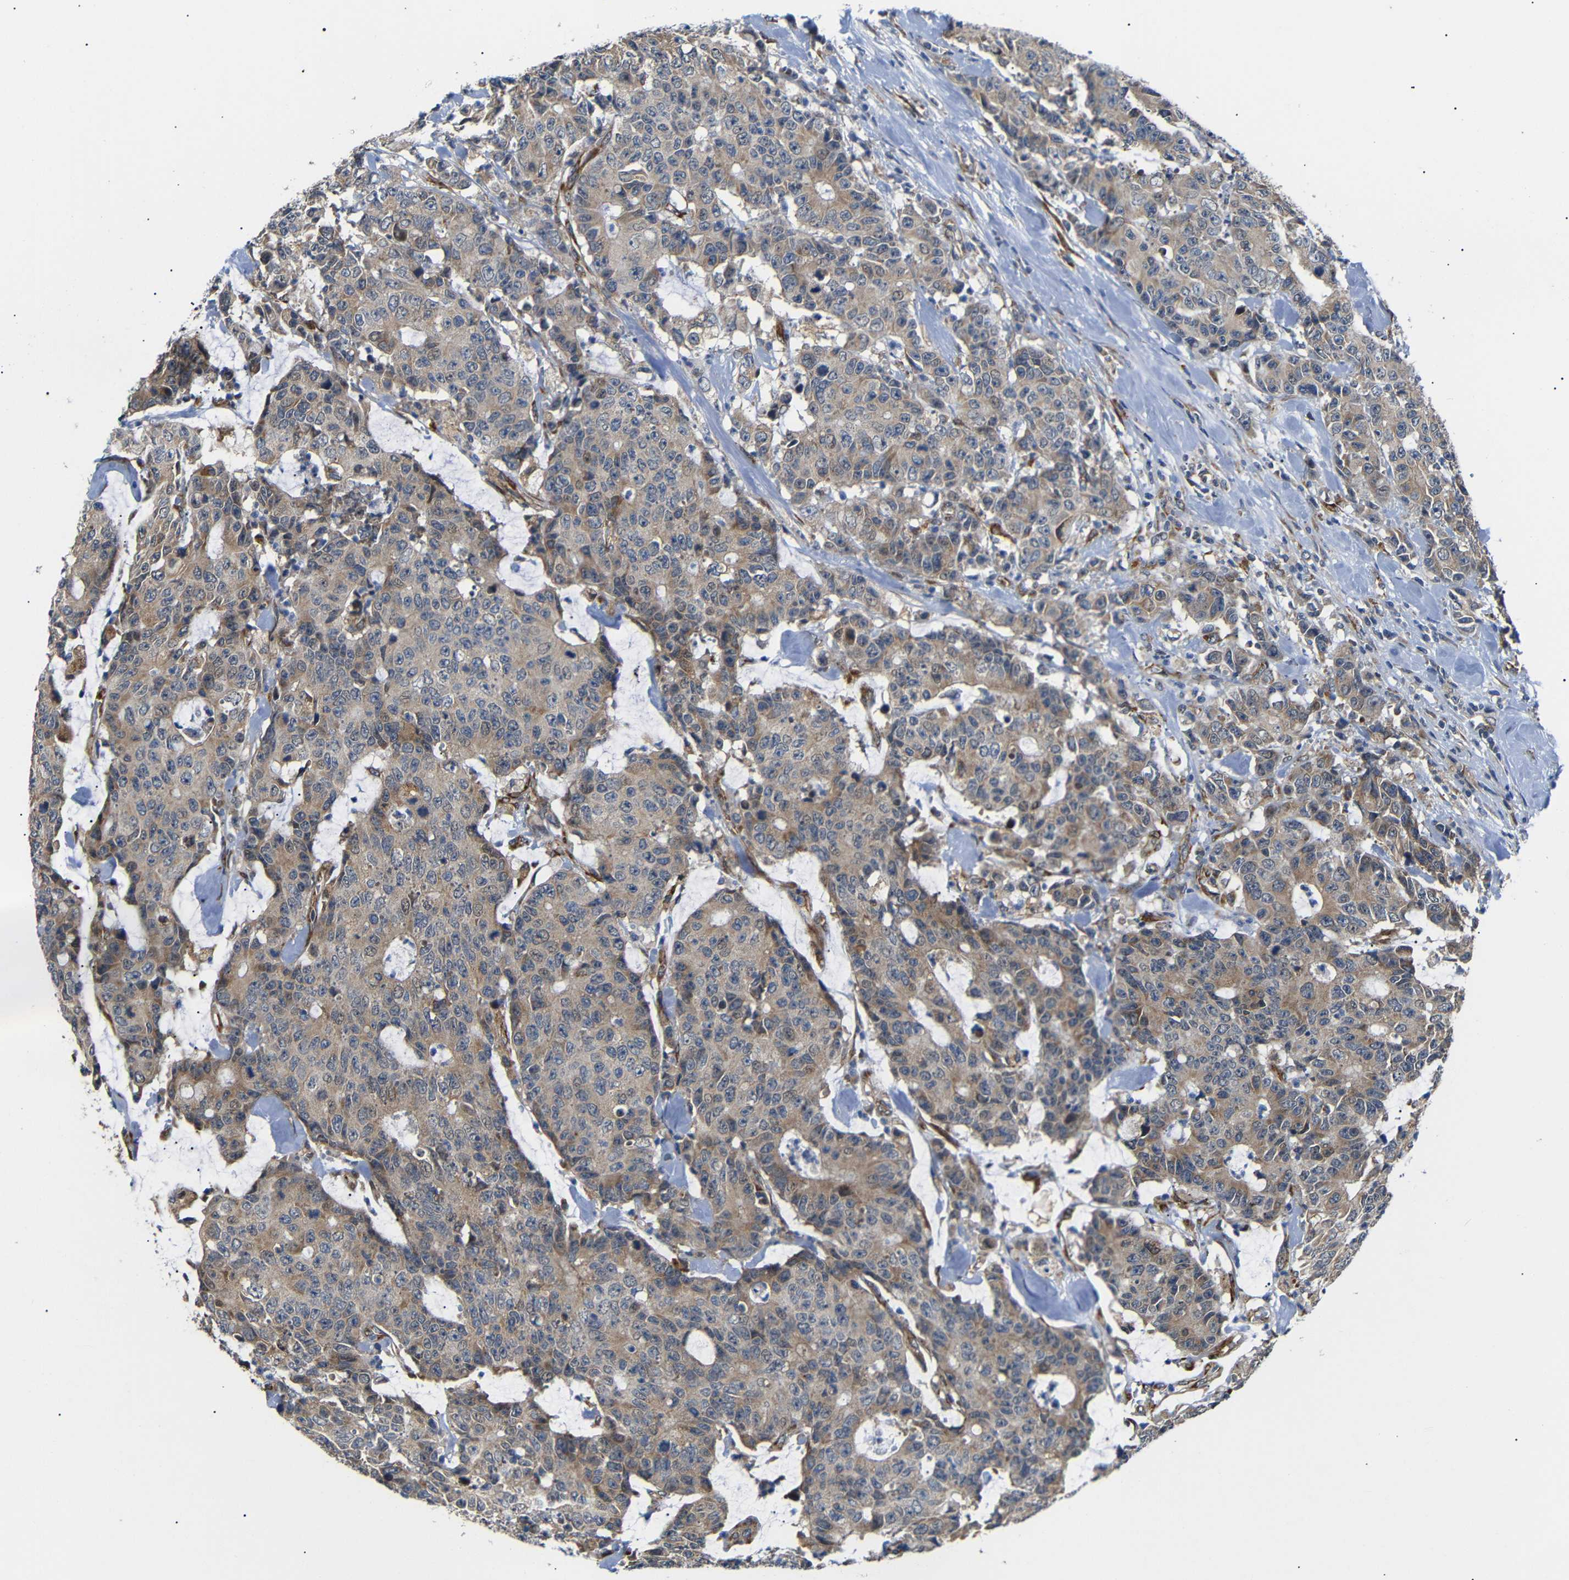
{"staining": {"intensity": "moderate", "quantity": ">75%", "location": "cytoplasmic/membranous"}, "tissue": "colorectal cancer", "cell_type": "Tumor cells", "image_type": "cancer", "snomed": [{"axis": "morphology", "description": "Adenocarcinoma, NOS"}, {"axis": "topography", "description": "Colon"}], "caption": "High-magnification brightfield microscopy of colorectal cancer (adenocarcinoma) stained with DAB (3,3'-diaminobenzidine) (brown) and counterstained with hematoxylin (blue). tumor cells exhibit moderate cytoplasmic/membranous positivity is identified in approximately>75% of cells.", "gene": "KANK4", "patient": {"sex": "female", "age": 86}}